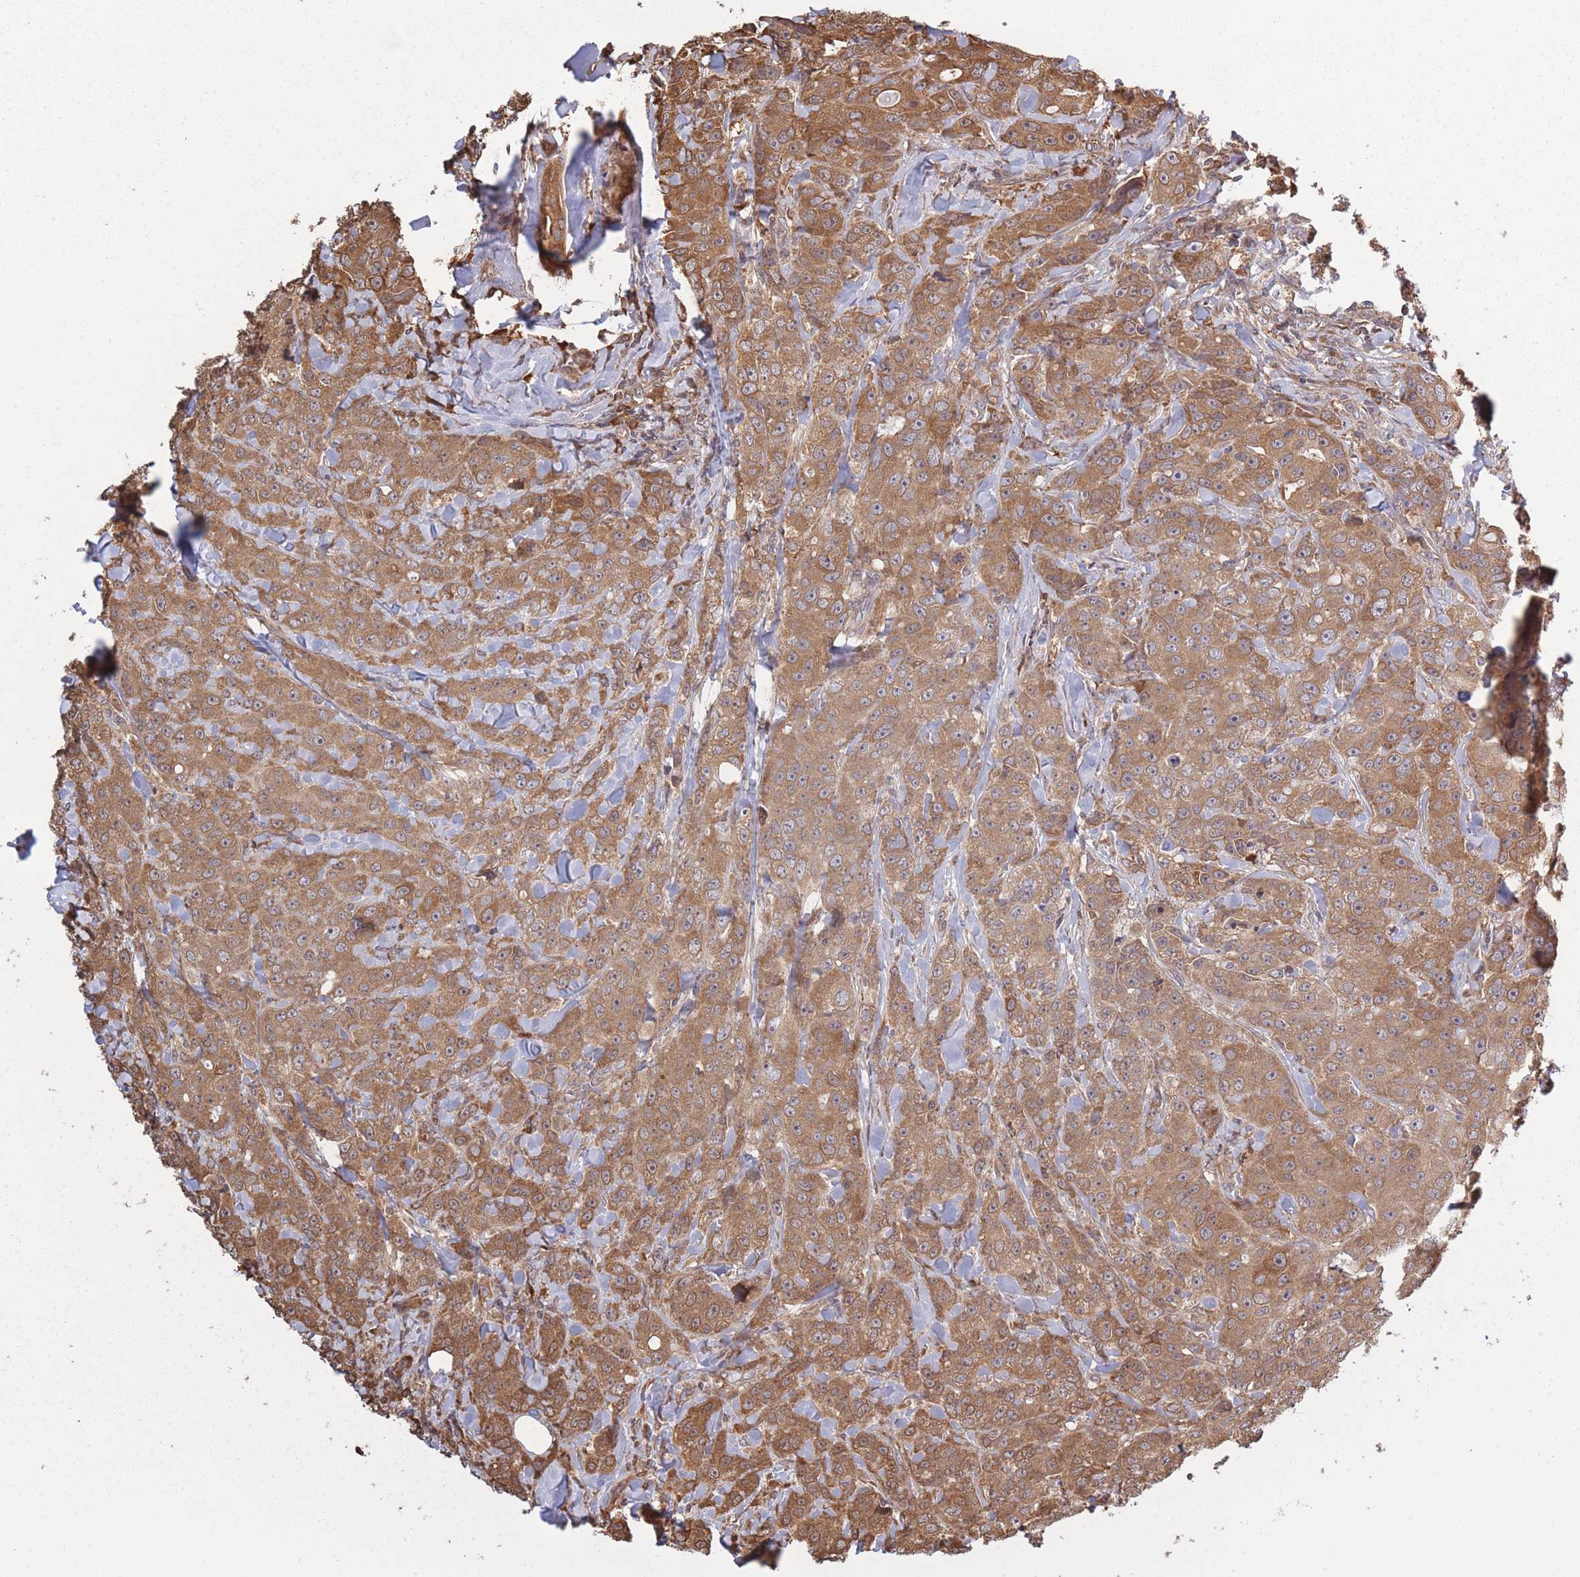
{"staining": {"intensity": "moderate", "quantity": ">75%", "location": "cytoplasmic/membranous"}, "tissue": "breast cancer", "cell_type": "Tumor cells", "image_type": "cancer", "snomed": [{"axis": "morphology", "description": "Duct carcinoma"}, {"axis": "topography", "description": "Breast"}], "caption": "Moderate cytoplasmic/membranous protein staining is identified in approximately >75% of tumor cells in breast infiltrating ductal carcinoma. (DAB (3,3'-diaminobenzidine) IHC, brown staining for protein, blue staining for nuclei).", "gene": "ARL13B", "patient": {"sex": "female", "age": 43}}